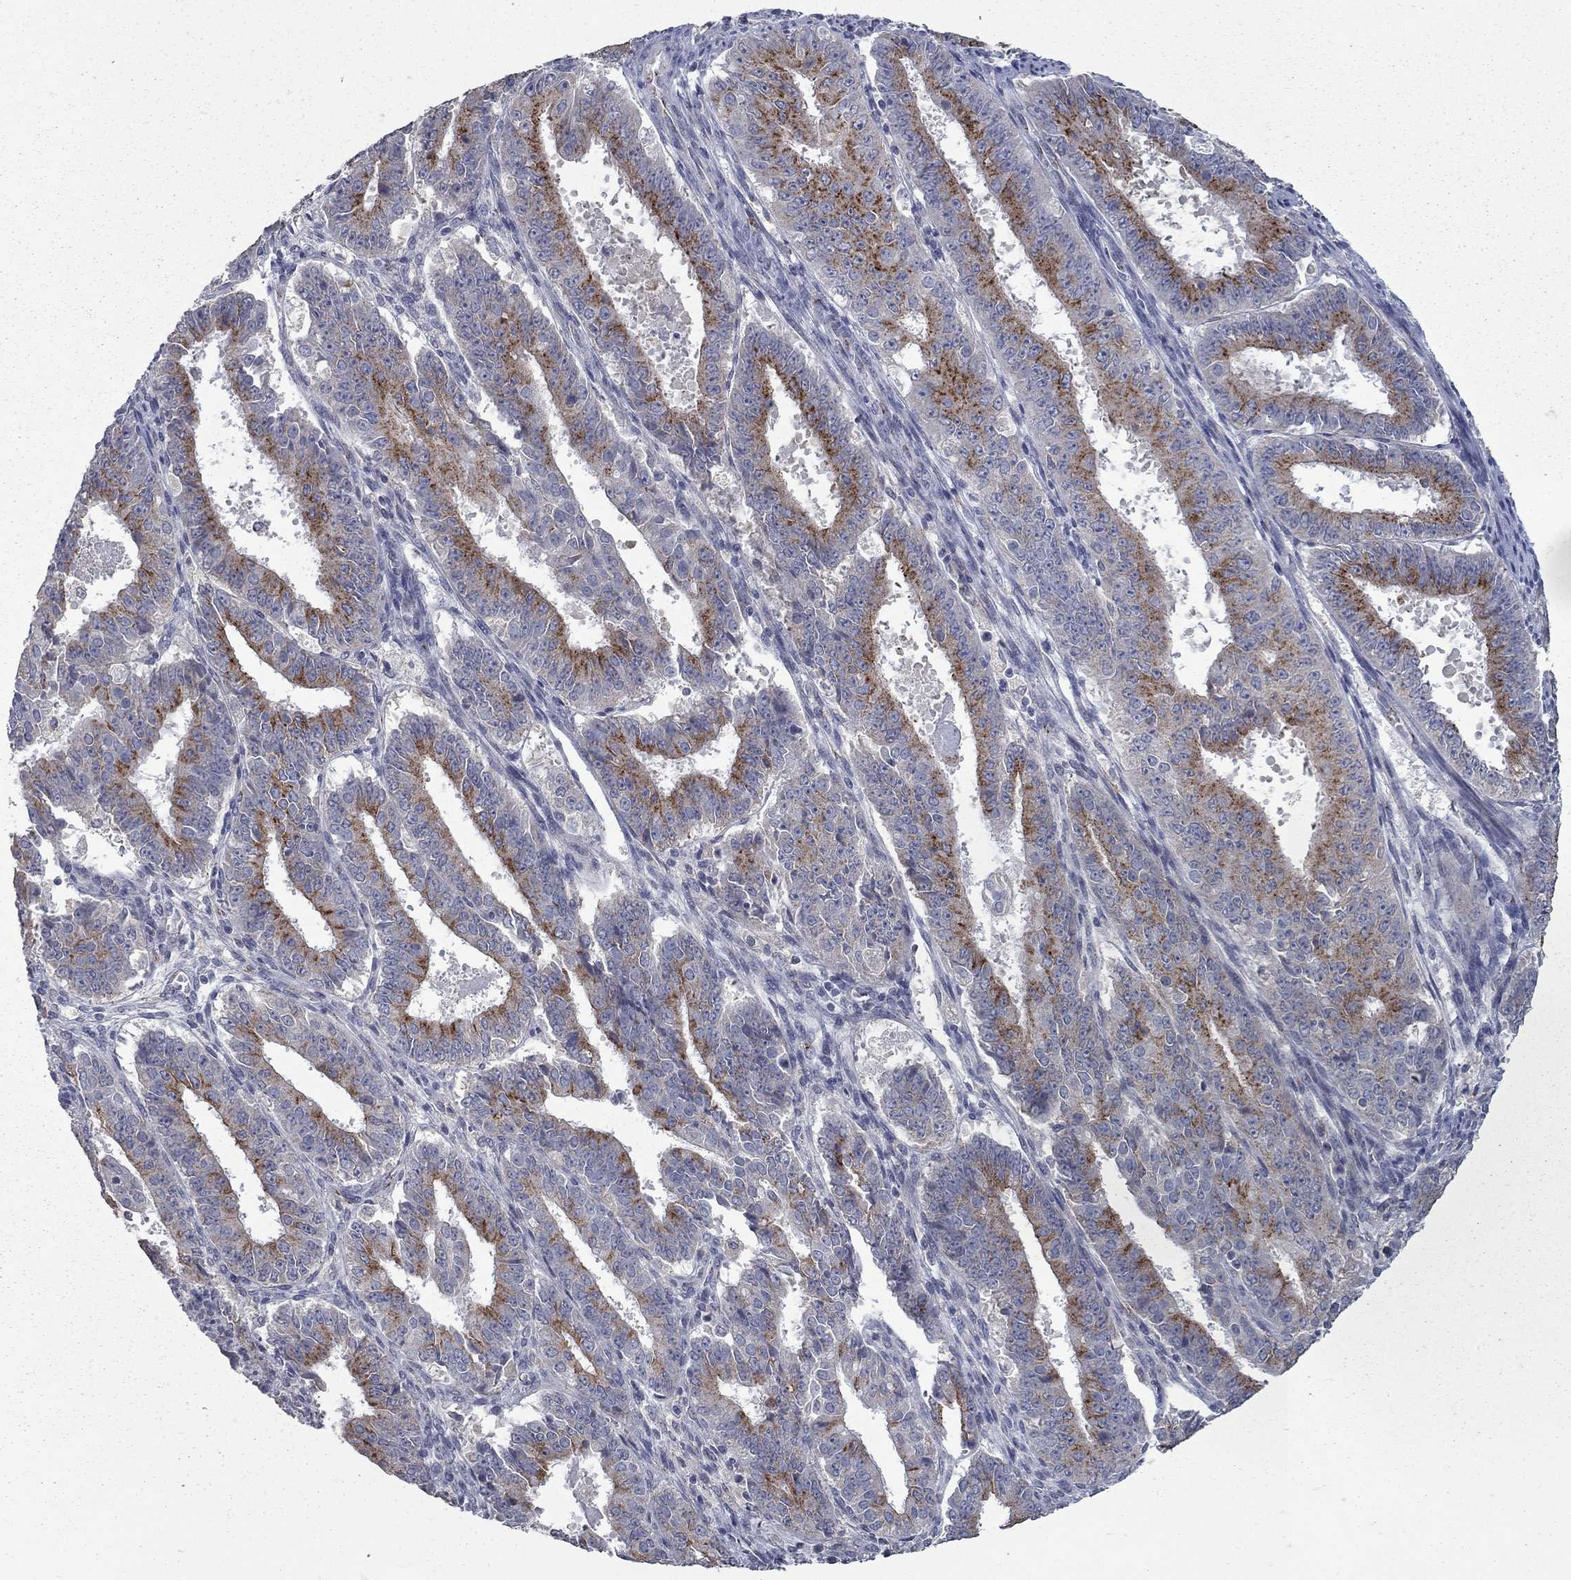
{"staining": {"intensity": "strong", "quantity": "25%-75%", "location": "cytoplasmic/membranous"}, "tissue": "ovarian cancer", "cell_type": "Tumor cells", "image_type": "cancer", "snomed": [{"axis": "morphology", "description": "Carcinoma, endometroid"}, {"axis": "topography", "description": "Ovary"}], "caption": "Ovarian cancer was stained to show a protein in brown. There is high levels of strong cytoplasmic/membranous expression in approximately 25%-75% of tumor cells. (DAB (3,3'-diaminobenzidine) IHC, brown staining for protein, blue staining for nuclei).", "gene": "KIAA0319L", "patient": {"sex": "female", "age": 42}}